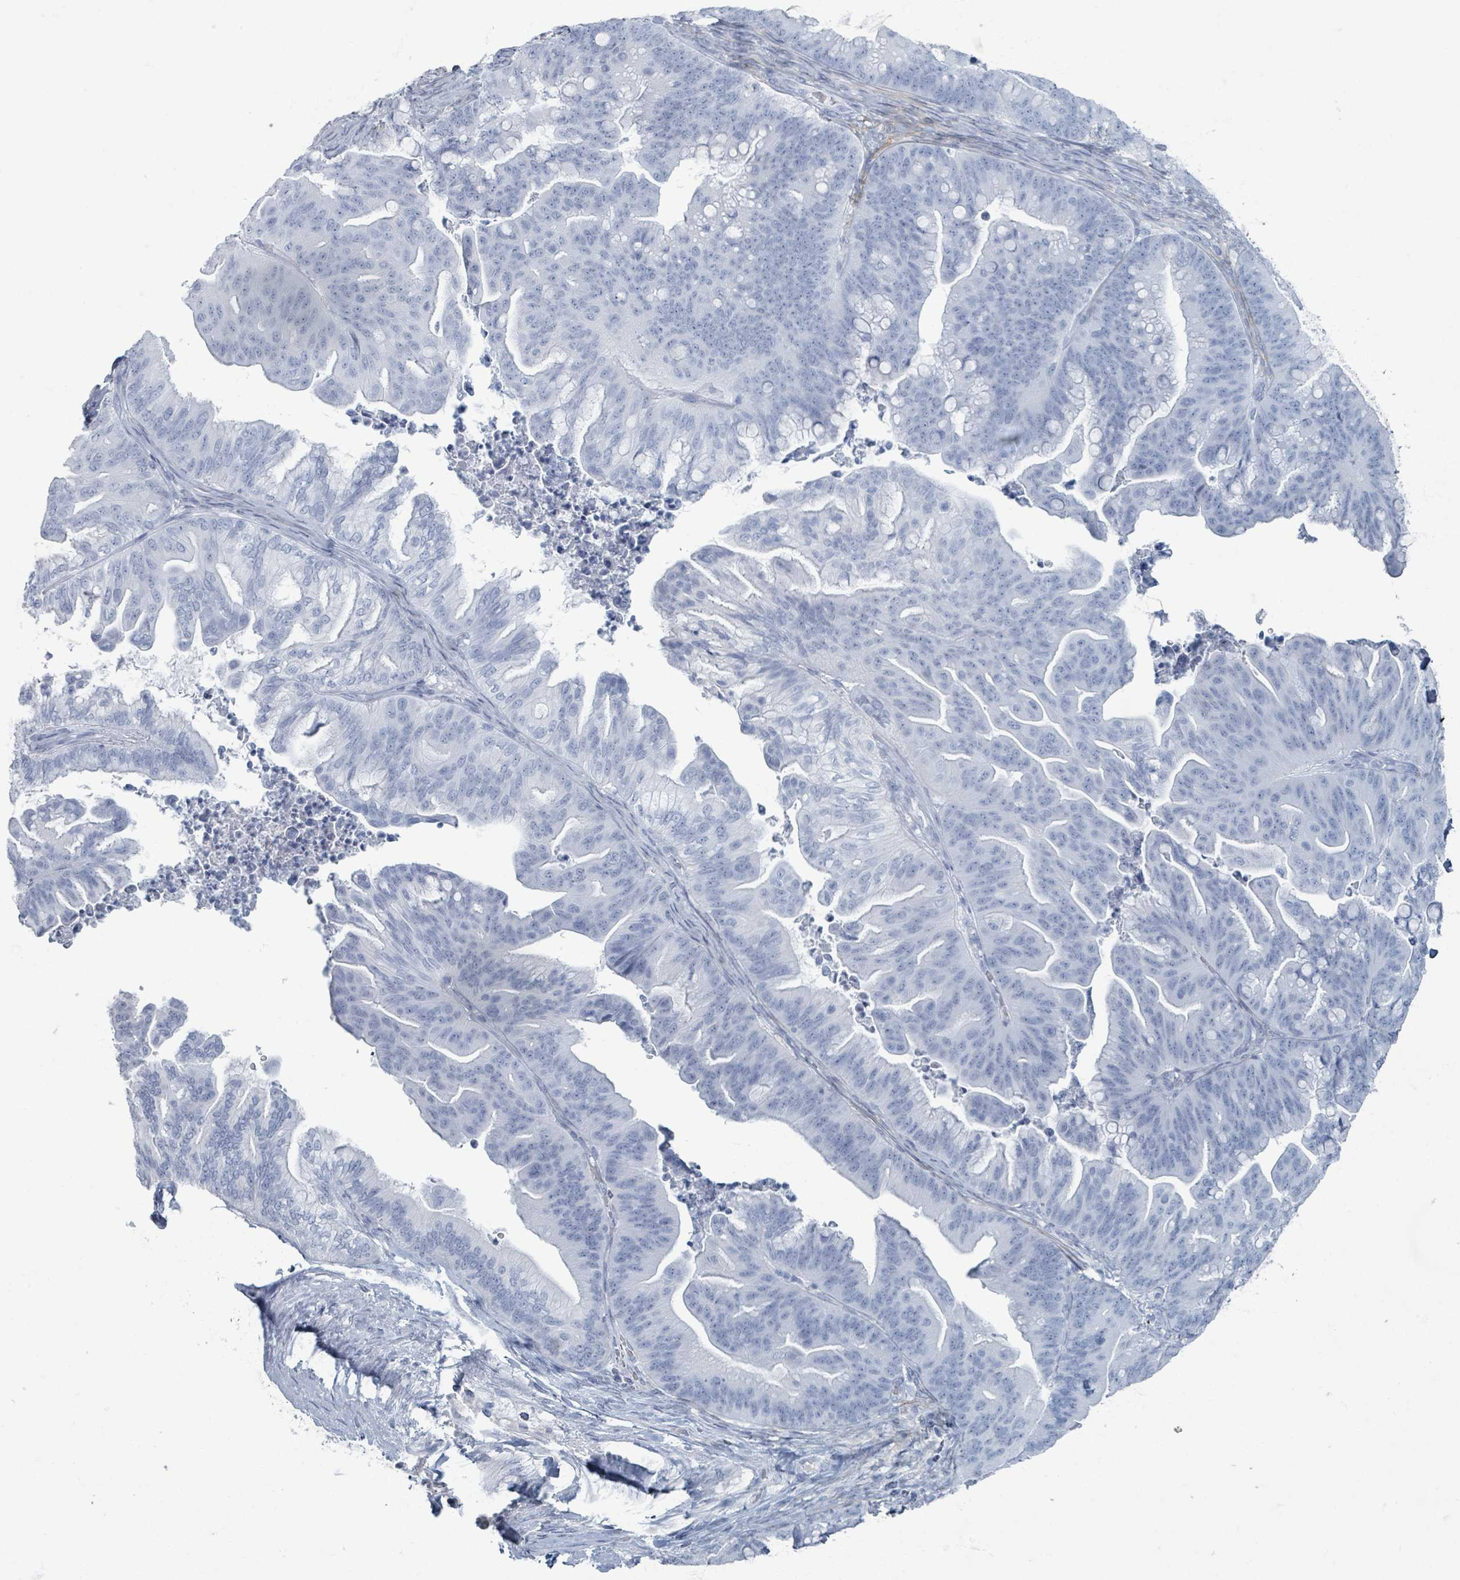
{"staining": {"intensity": "negative", "quantity": "none", "location": "none"}, "tissue": "ovarian cancer", "cell_type": "Tumor cells", "image_type": "cancer", "snomed": [{"axis": "morphology", "description": "Cystadenocarcinoma, mucinous, NOS"}, {"axis": "topography", "description": "Ovary"}], "caption": "An IHC histopathology image of ovarian mucinous cystadenocarcinoma is shown. There is no staining in tumor cells of ovarian mucinous cystadenocarcinoma.", "gene": "TAS2R1", "patient": {"sex": "female", "age": 67}}